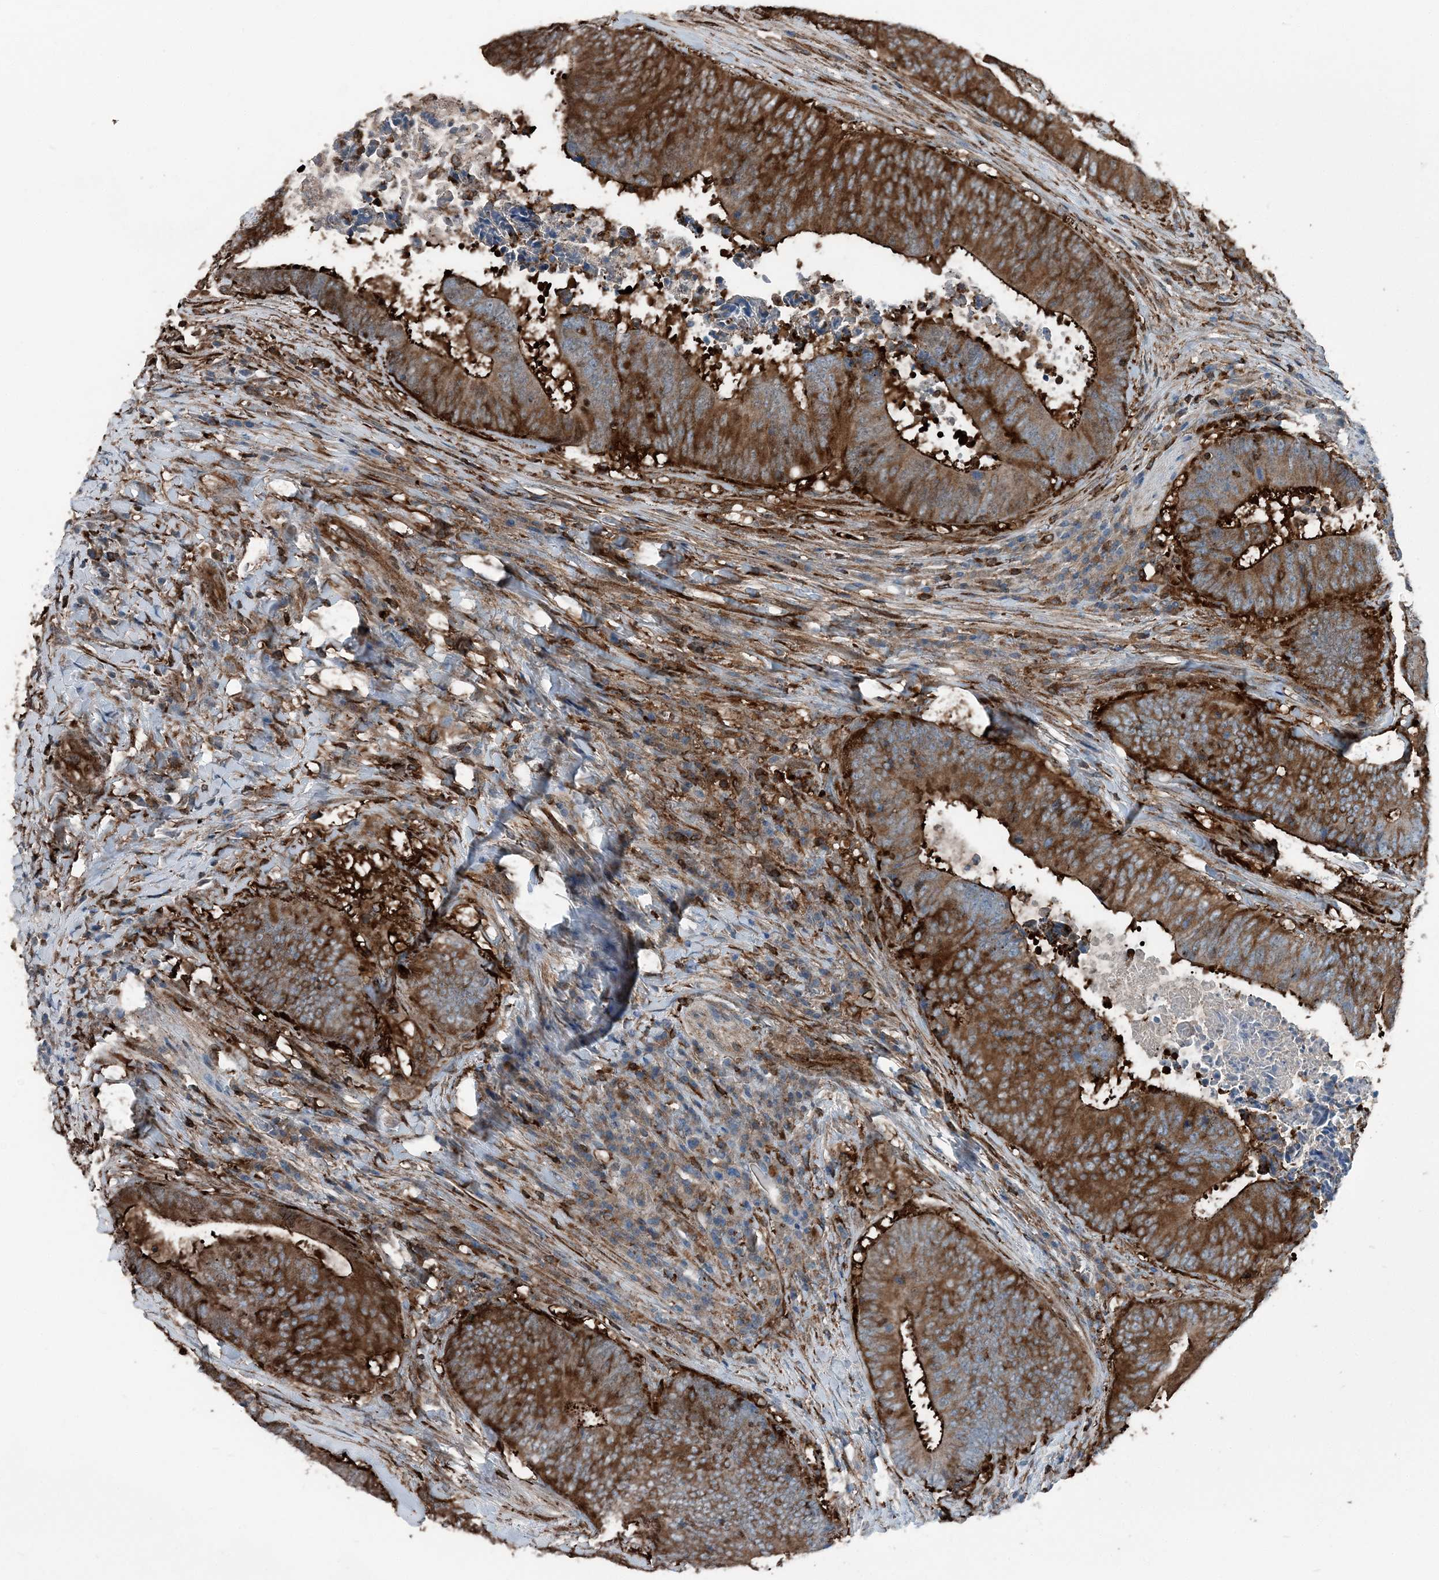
{"staining": {"intensity": "strong", "quantity": ">75%", "location": "cytoplasmic/membranous"}, "tissue": "colorectal cancer", "cell_type": "Tumor cells", "image_type": "cancer", "snomed": [{"axis": "morphology", "description": "Adenocarcinoma, NOS"}, {"axis": "topography", "description": "Rectum"}], "caption": "Adenocarcinoma (colorectal) was stained to show a protein in brown. There is high levels of strong cytoplasmic/membranous staining in about >75% of tumor cells.", "gene": "CFL1", "patient": {"sex": "male", "age": 72}}